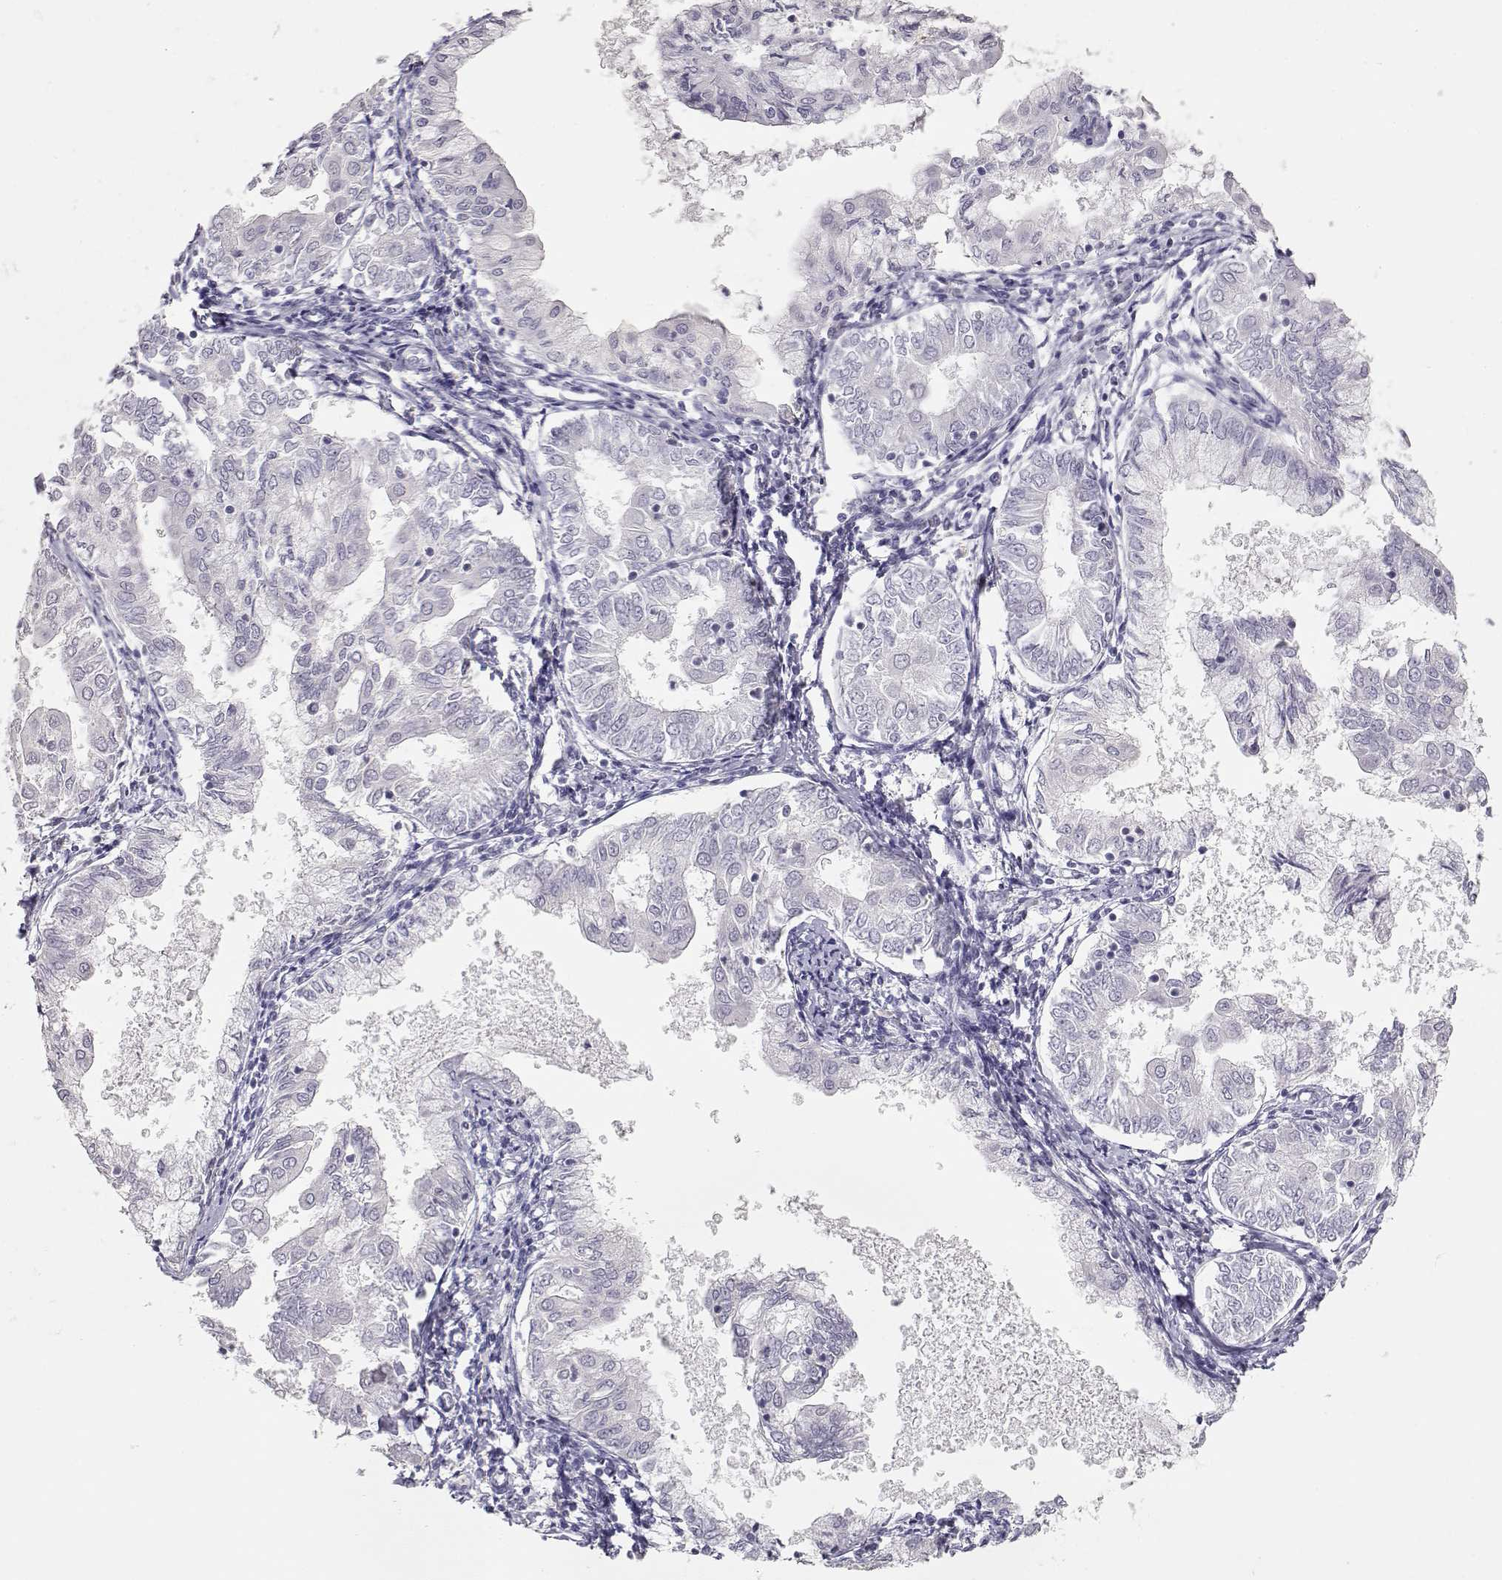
{"staining": {"intensity": "negative", "quantity": "none", "location": "none"}, "tissue": "endometrial cancer", "cell_type": "Tumor cells", "image_type": "cancer", "snomed": [{"axis": "morphology", "description": "Adenocarcinoma, NOS"}, {"axis": "topography", "description": "Endometrium"}], "caption": "An image of human endometrial cancer is negative for staining in tumor cells. The staining was performed using DAB (3,3'-diaminobenzidine) to visualize the protein expression in brown, while the nuclei were stained in blue with hematoxylin (Magnification: 20x).", "gene": "TKTL1", "patient": {"sex": "female", "age": 68}}